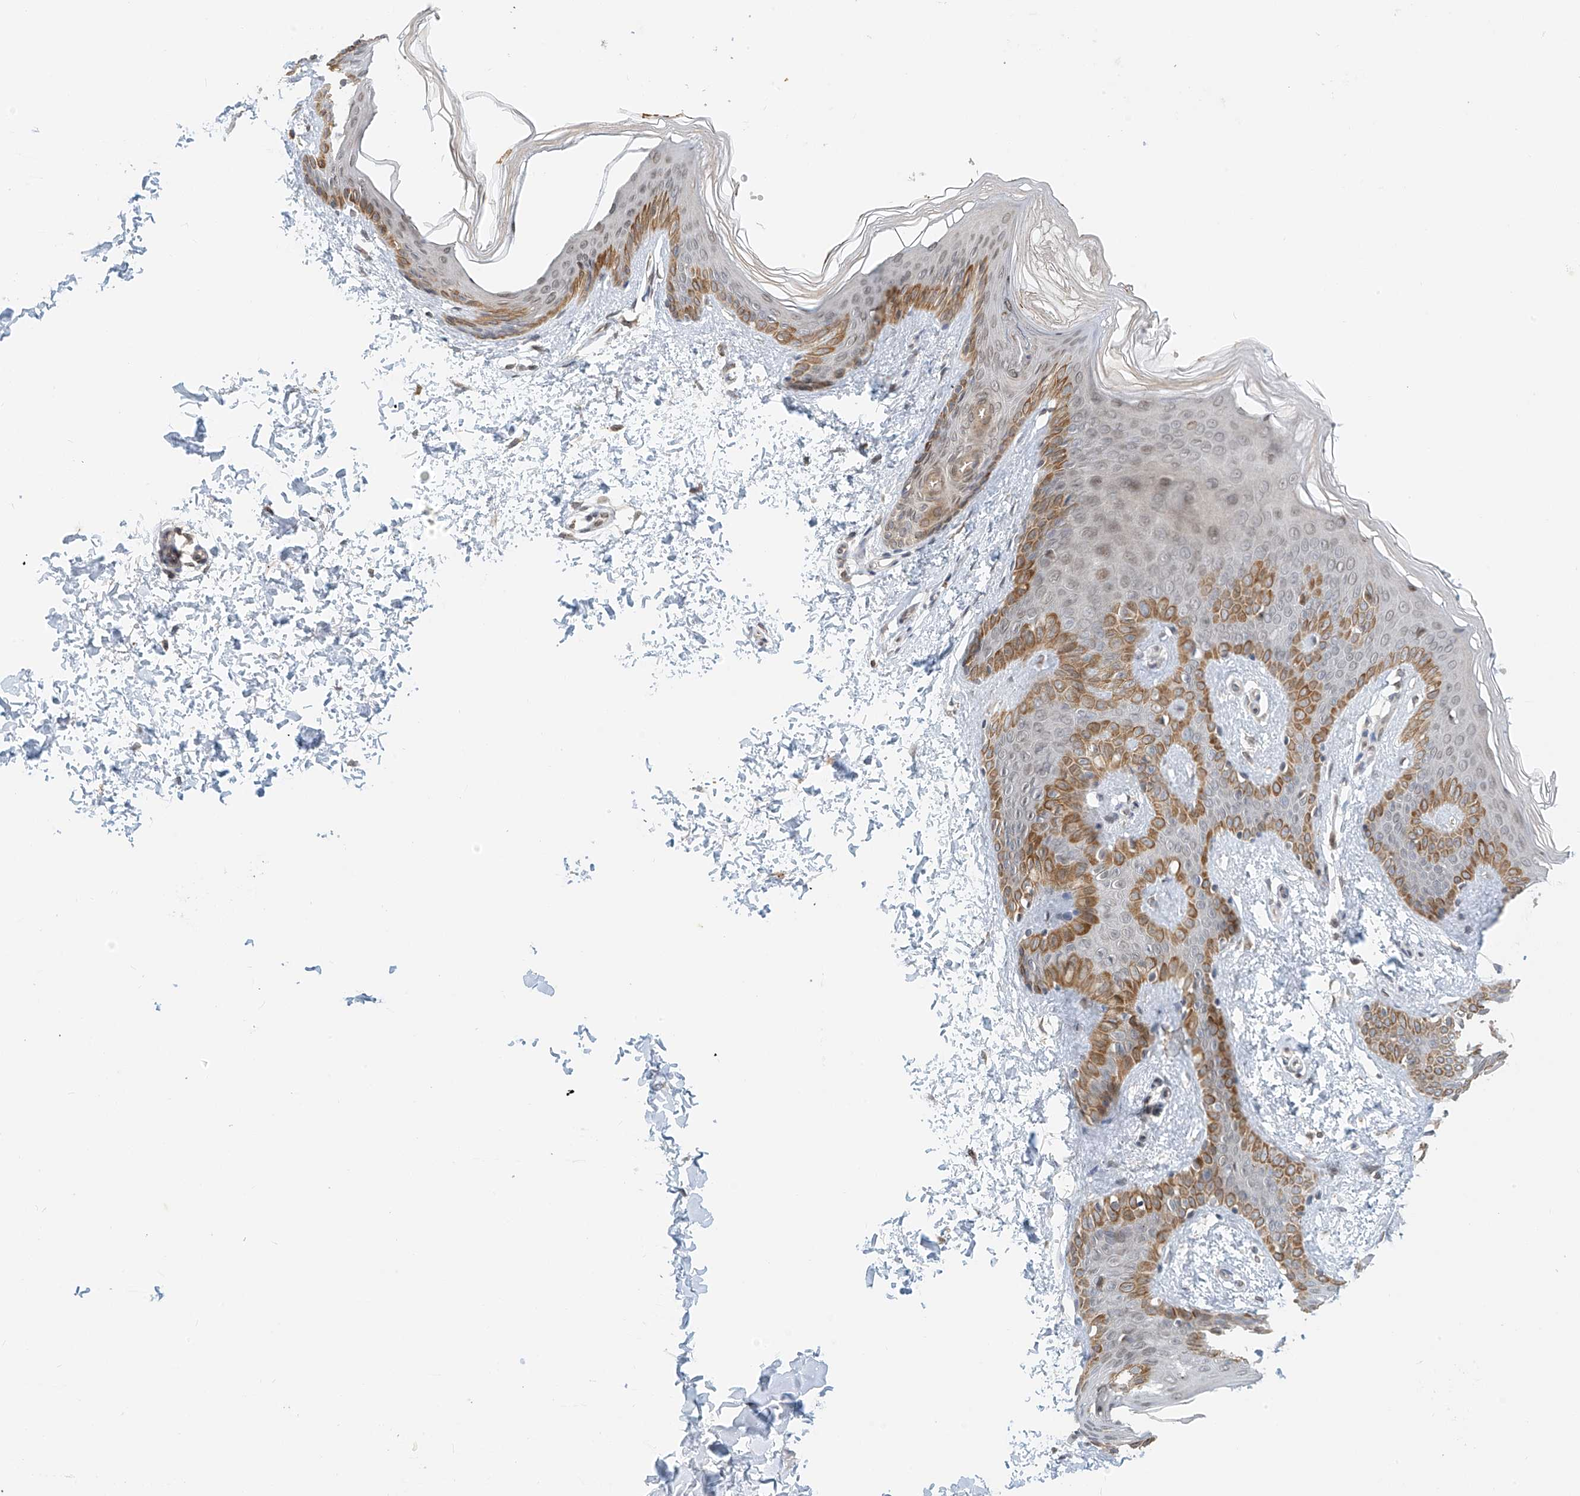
{"staining": {"intensity": "moderate", "quantity": ">75%", "location": "cytoplasmic/membranous"}, "tissue": "skin", "cell_type": "Fibroblasts", "image_type": "normal", "snomed": [{"axis": "morphology", "description": "Normal tissue, NOS"}, {"axis": "morphology", "description": "Neoplasm, benign, NOS"}, {"axis": "topography", "description": "Skin"}, {"axis": "topography", "description": "Soft tissue"}], "caption": "Immunohistochemical staining of unremarkable skin exhibits >75% levels of moderate cytoplasmic/membranous protein expression in about >75% of fibroblasts.", "gene": "STARD9", "patient": {"sex": "male", "age": 26}}